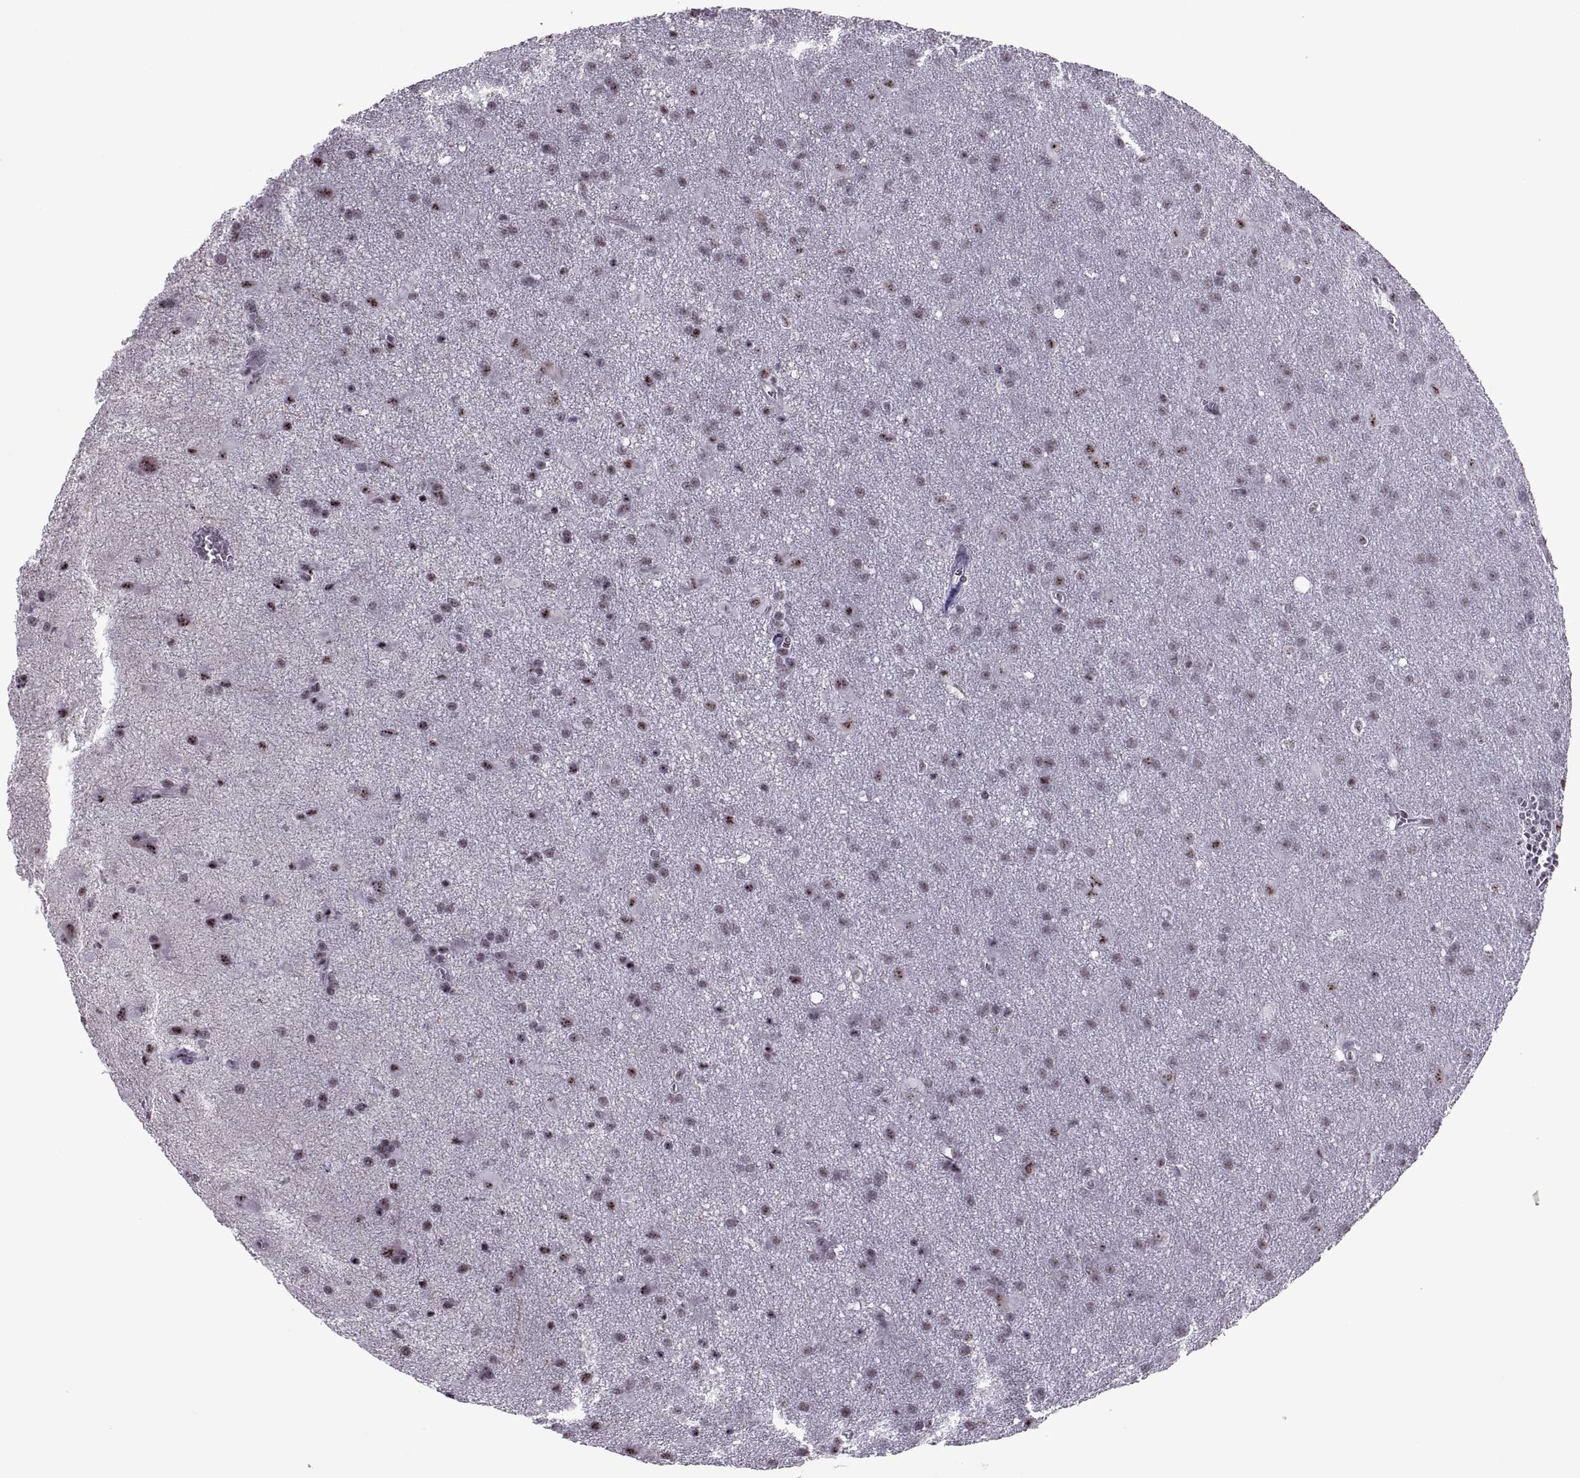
{"staining": {"intensity": "moderate", "quantity": "<25%", "location": "nuclear"}, "tissue": "glioma", "cell_type": "Tumor cells", "image_type": "cancer", "snomed": [{"axis": "morphology", "description": "Glioma, malignant, Low grade"}, {"axis": "topography", "description": "Brain"}], "caption": "This photomicrograph shows malignant glioma (low-grade) stained with immunohistochemistry to label a protein in brown. The nuclear of tumor cells show moderate positivity for the protein. Nuclei are counter-stained blue.", "gene": "MAGEA4", "patient": {"sex": "male", "age": 58}}